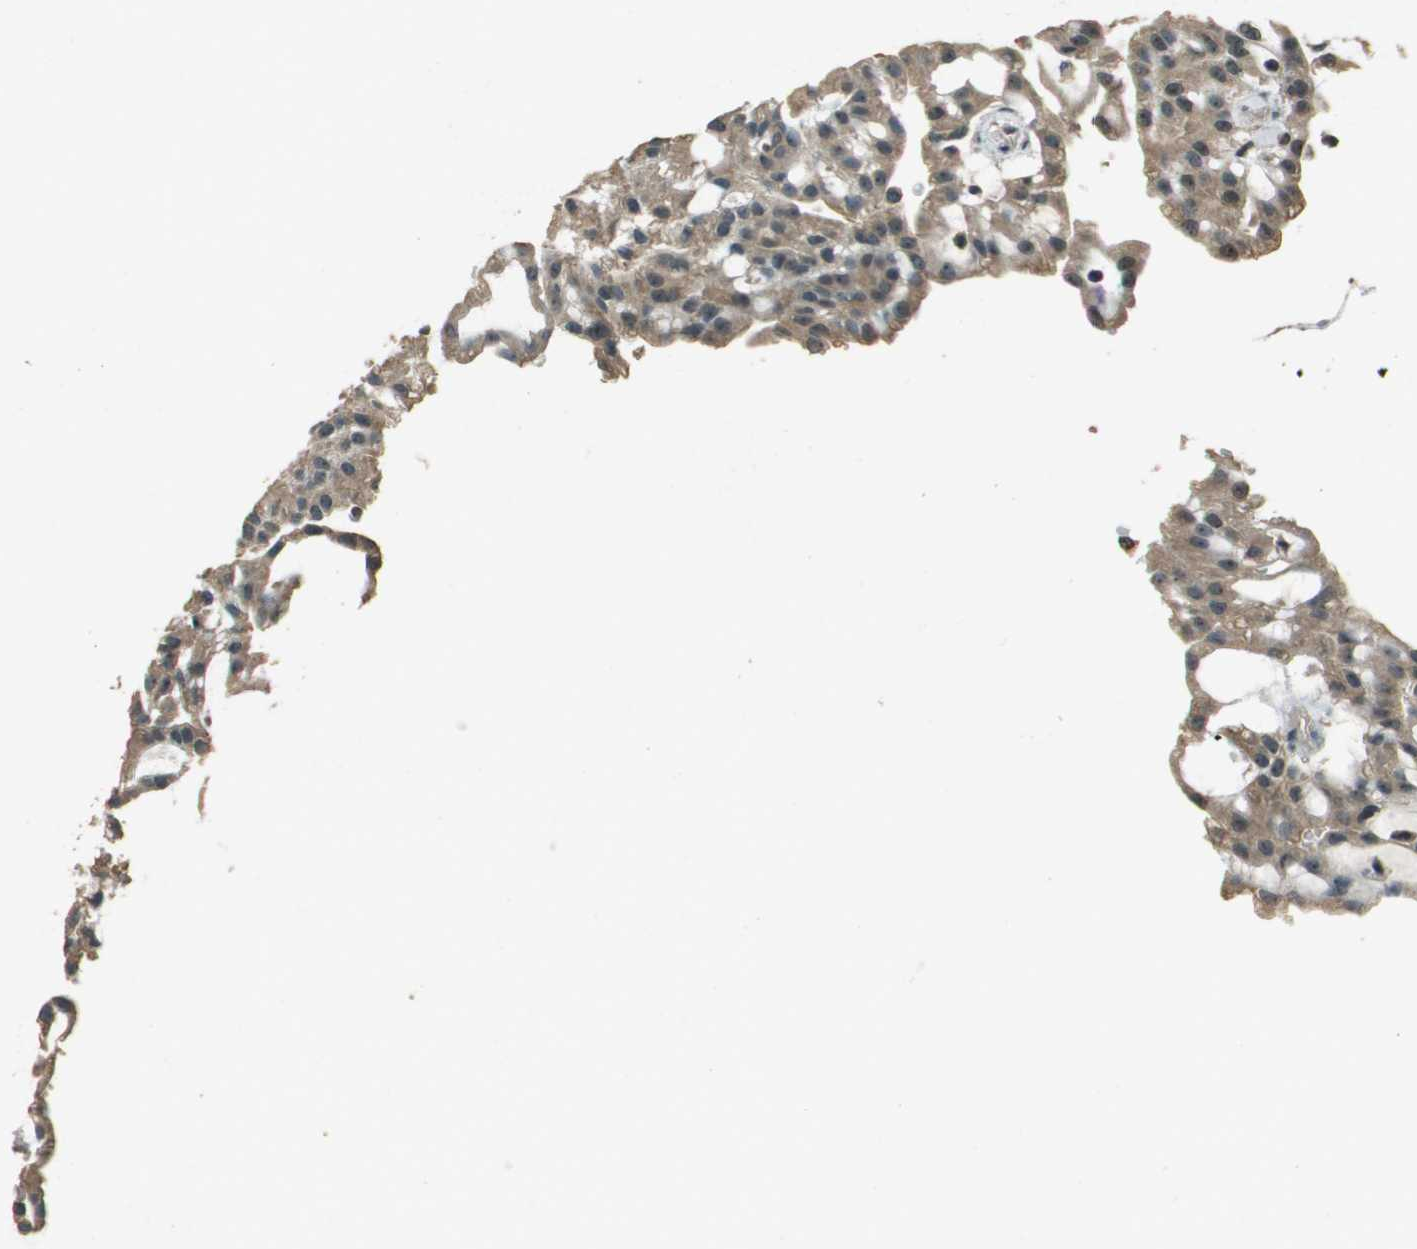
{"staining": {"intensity": "moderate", "quantity": ">75%", "location": "cytoplasmic/membranous"}, "tissue": "renal cancer", "cell_type": "Tumor cells", "image_type": "cancer", "snomed": [{"axis": "morphology", "description": "Adenocarcinoma, NOS"}, {"axis": "topography", "description": "Kidney"}], "caption": "This photomicrograph exhibits immunohistochemistry (IHC) staining of renal cancer, with medium moderate cytoplasmic/membranous positivity in about >75% of tumor cells.", "gene": "SDC3", "patient": {"sex": "male", "age": 63}}